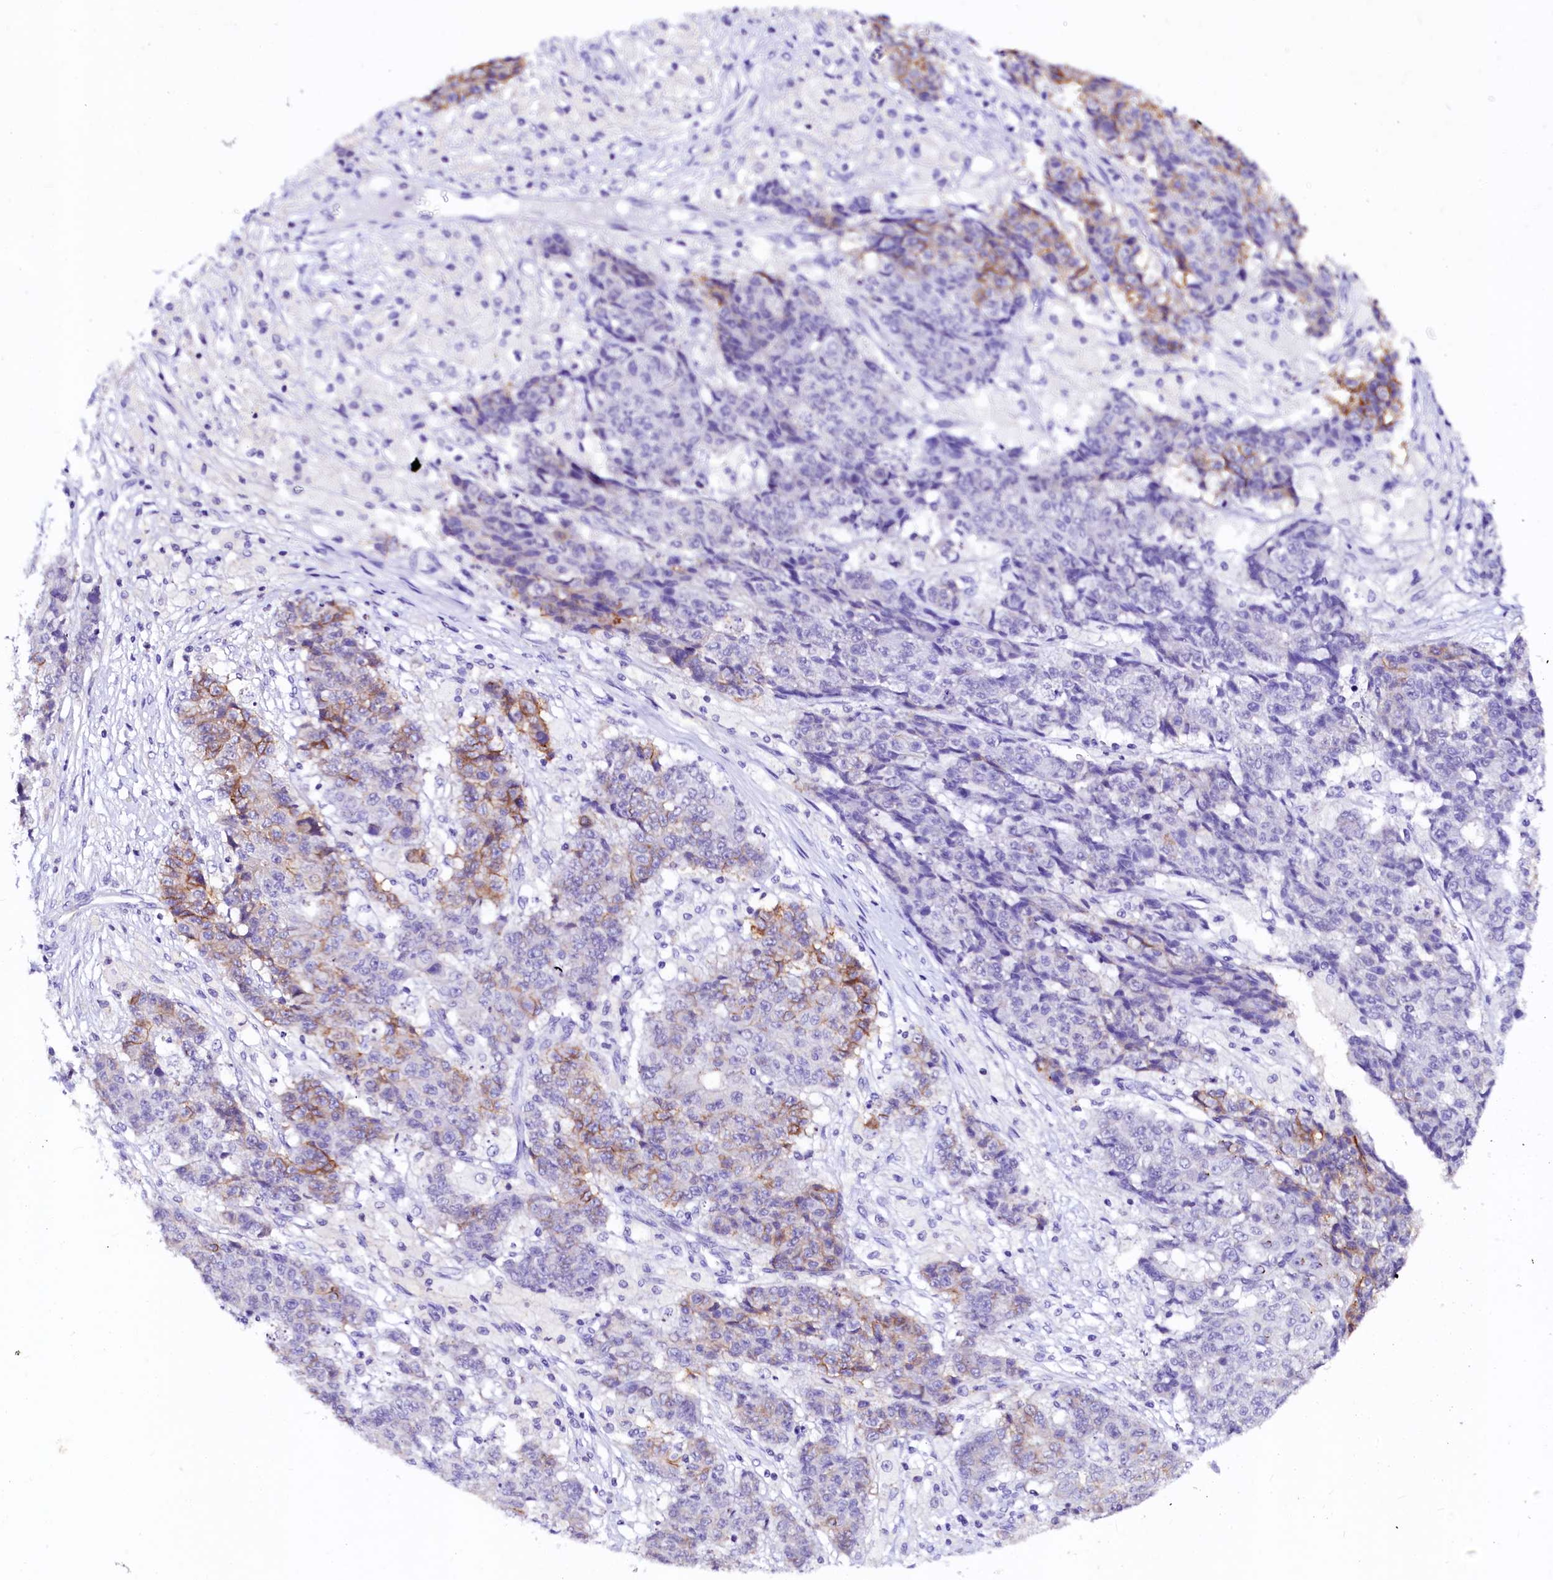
{"staining": {"intensity": "moderate", "quantity": "<25%", "location": "cytoplasmic/membranous"}, "tissue": "ovarian cancer", "cell_type": "Tumor cells", "image_type": "cancer", "snomed": [{"axis": "morphology", "description": "Carcinoma, endometroid"}, {"axis": "topography", "description": "Ovary"}], "caption": "DAB immunohistochemical staining of human ovarian cancer (endometroid carcinoma) shows moderate cytoplasmic/membranous protein staining in approximately <25% of tumor cells. (Brightfield microscopy of DAB IHC at high magnification).", "gene": "NALF1", "patient": {"sex": "female", "age": 42}}